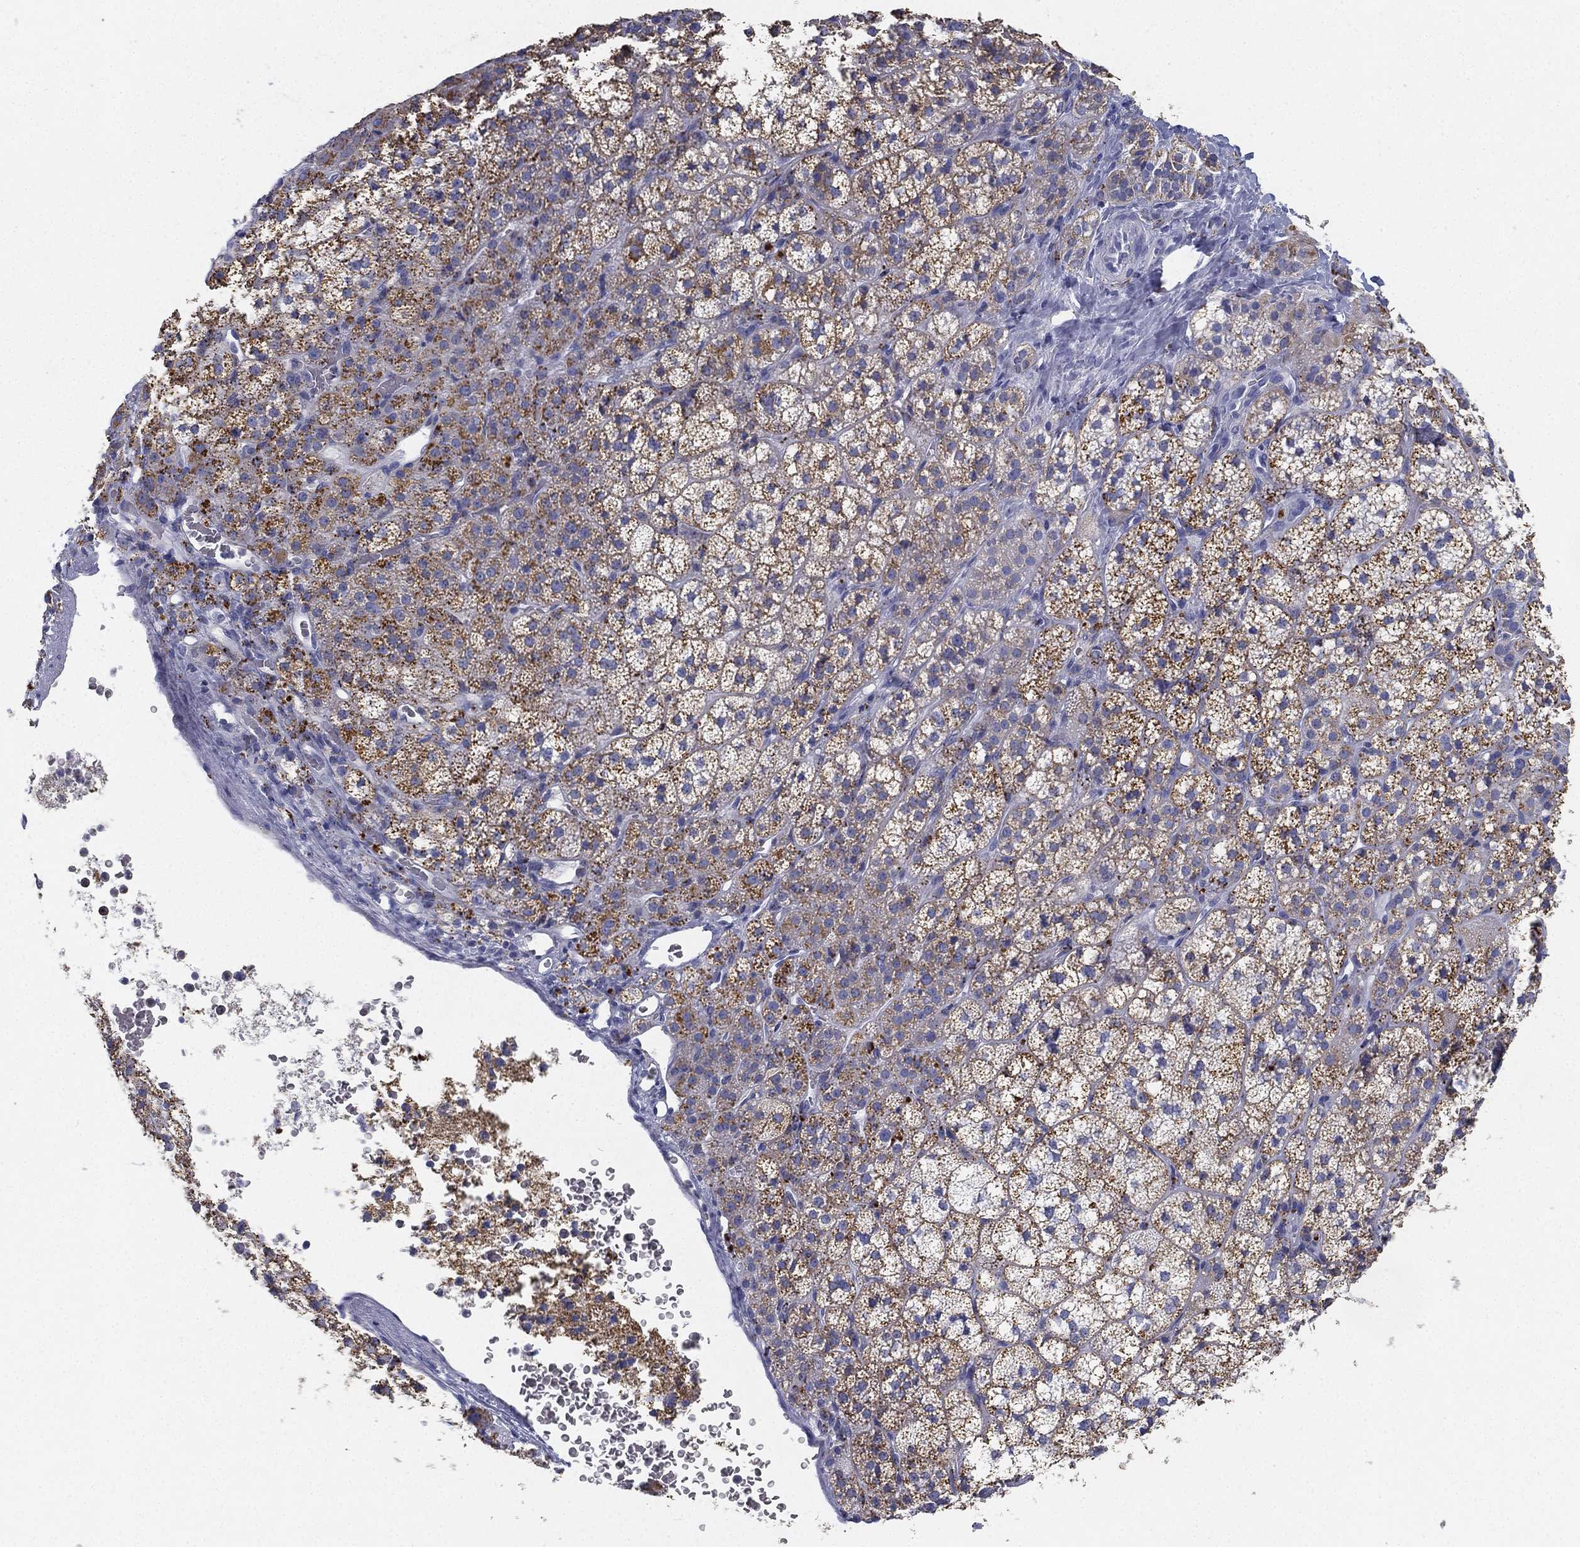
{"staining": {"intensity": "moderate", "quantity": ">75%", "location": "cytoplasmic/membranous"}, "tissue": "adrenal gland", "cell_type": "Glandular cells", "image_type": "normal", "snomed": [{"axis": "morphology", "description": "Normal tissue, NOS"}, {"axis": "topography", "description": "Adrenal gland"}], "caption": "A high-resolution micrograph shows immunohistochemistry staining of benign adrenal gland, which demonstrates moderate cytoplasmic/membranous staining in approximately >75% of glandular cells.", "gene": "NPC2", "patient": {"sex": "female", "age": 60}}